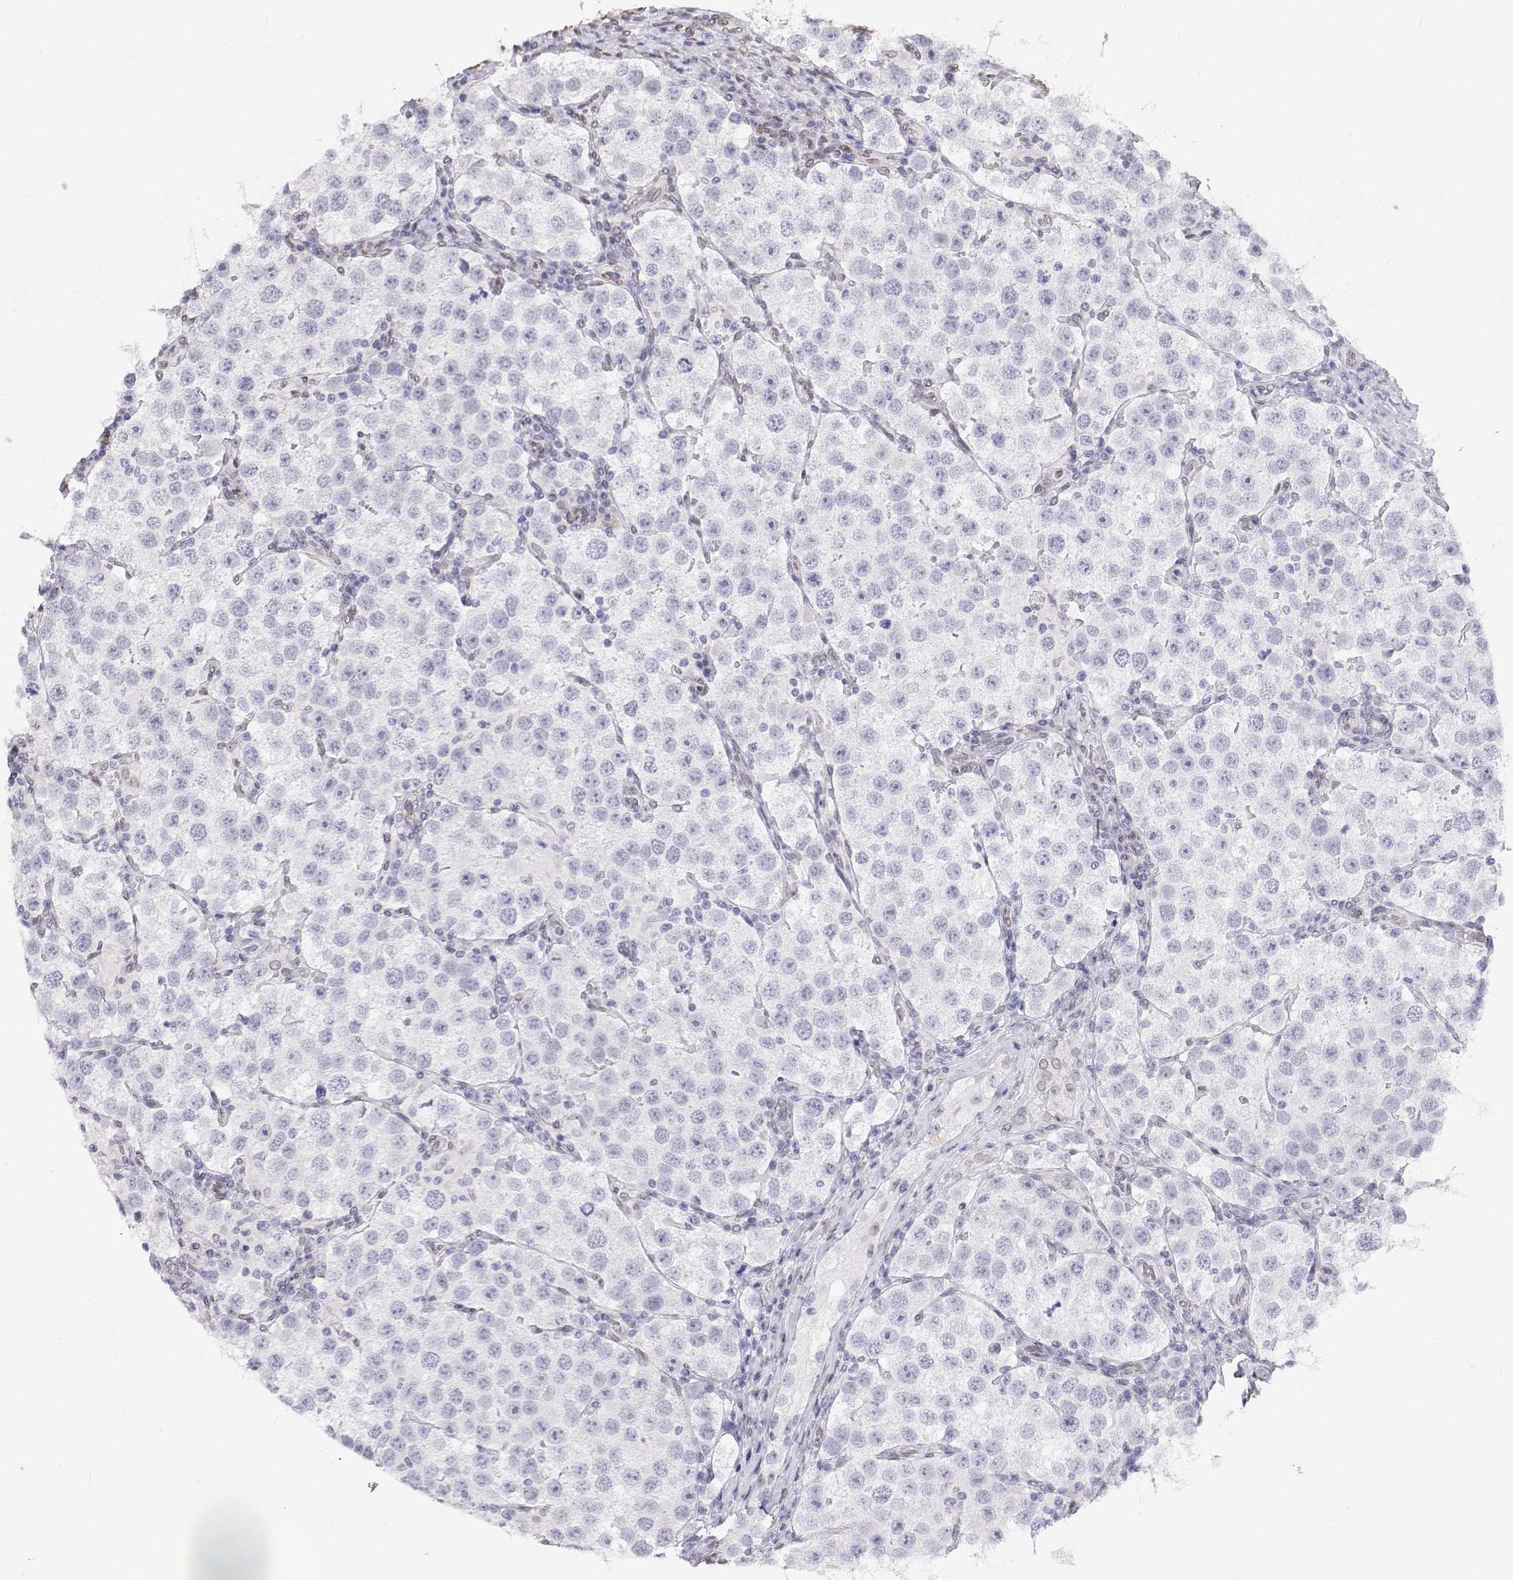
{"staining": {"intensity": "negative", "quantity": "none", "location": "none"}, "tissue": "testis cancer", "cell_type": "Tumor cells", "image_type": "cancer", "snomed": [{"axis": "morphology", "description": "Seminoma, NOS"}, {"axis": "topography", "description": "Testis"}], "caption": "Tumor cells show no significant expression in seminoma (testis). The staining is performed using DAB brown chromogen with nuclei counter-stained in using hematoxylin.", "gene": "ZNF532", "patient": {"sex": "male", "age": 37}}